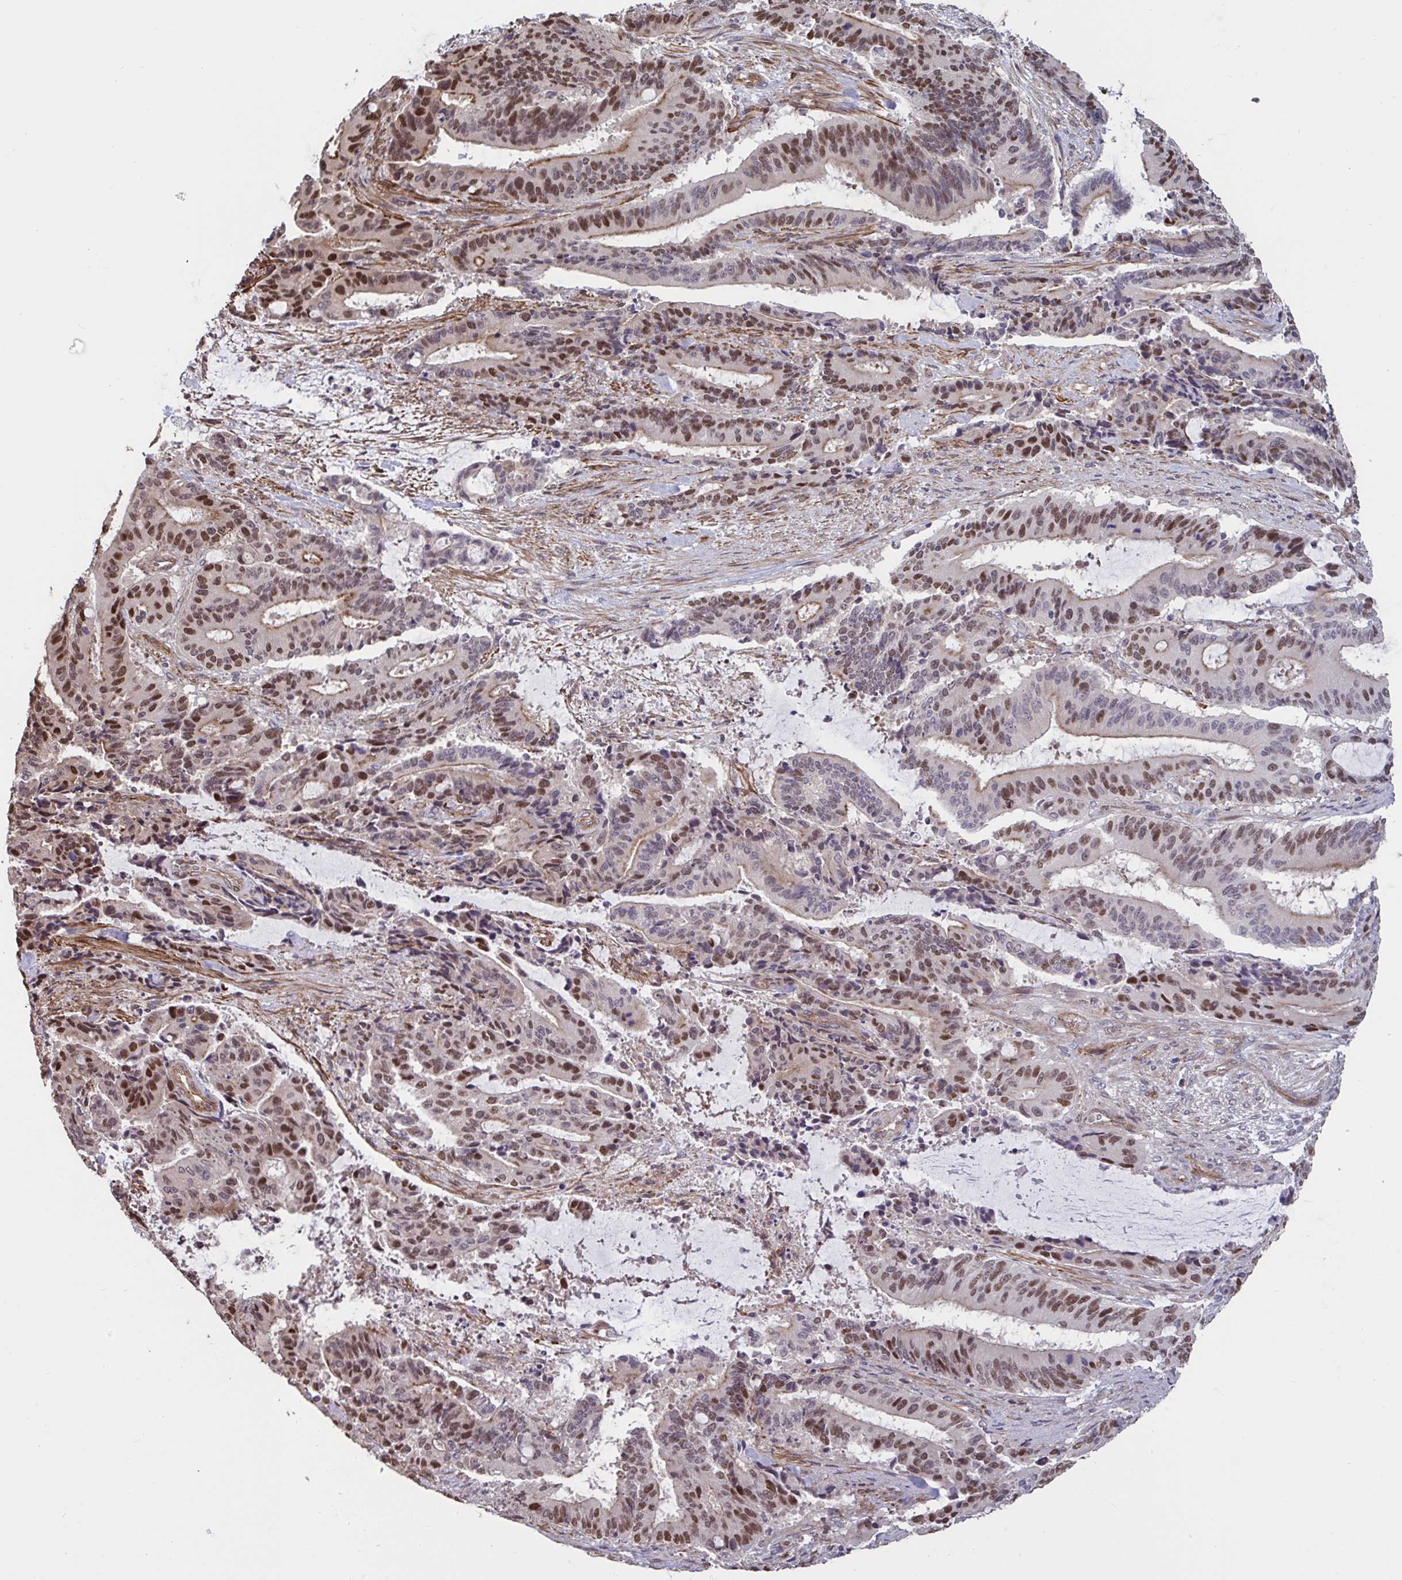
{"staining": {"intensity": "moderate", "quantity": "25%-75%", "location": "nuclear"}, "tissue": "liver cancer", "cell_type": "Tumor cells", "image_type": "cancer", "snomed": [{"axis": "morphology", "description": "Normal tissue, NOS"}, {"axis": "morphology", "description": "Cholangiocarcinoma"}, {"axis": "topography", "description": "Liver"}, {"axis": "topography", "description": "Peripheral nerve tissue"}], "caption": "The immunohistochemical stain labels moderate nuclear expression in tumor cells of liver cholangiocarcinoma tissue.", "gene": "IPO5", "patient": {"sex": "female", "age": 73}}